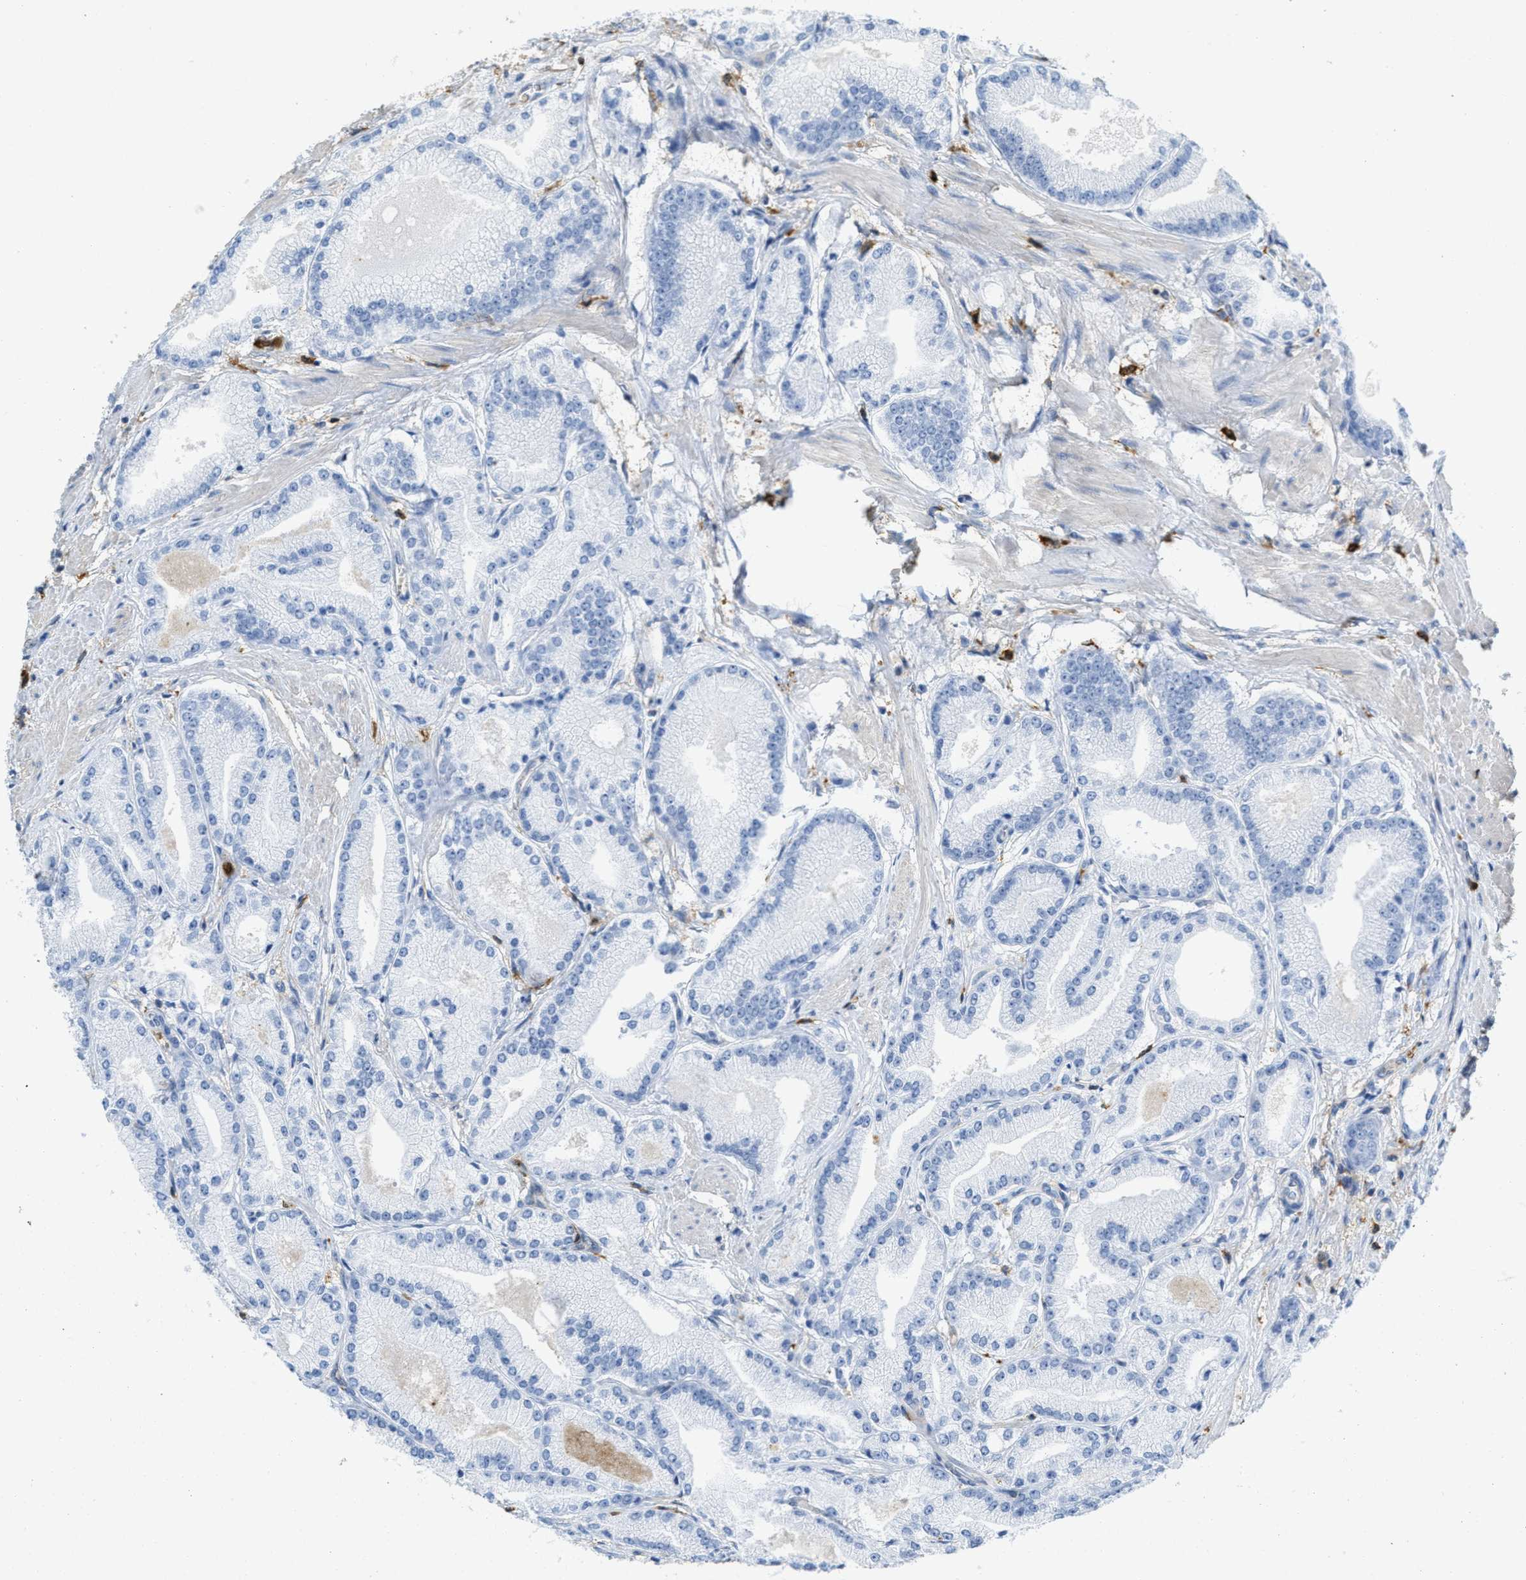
{"staining": {"intensity": "negative", "quantity": "none", "location": "none"}, "tissue": "prostate cancer", "cell_type": "Tumor cells", "image_type": "cancer", "snomed": [{"axis": "morphology", "description": "Adenocarcinoma, High grade"}, {"axis": "topography", "description": "Prostate"}], "caption": "Immunohistochemistry photomicrograph of human prostate cancer stained for a protein (brown), which reveals no expression in tumor cells.", "gene": "SERPINB1", "patient": {"sex": "male", "age": 50}}